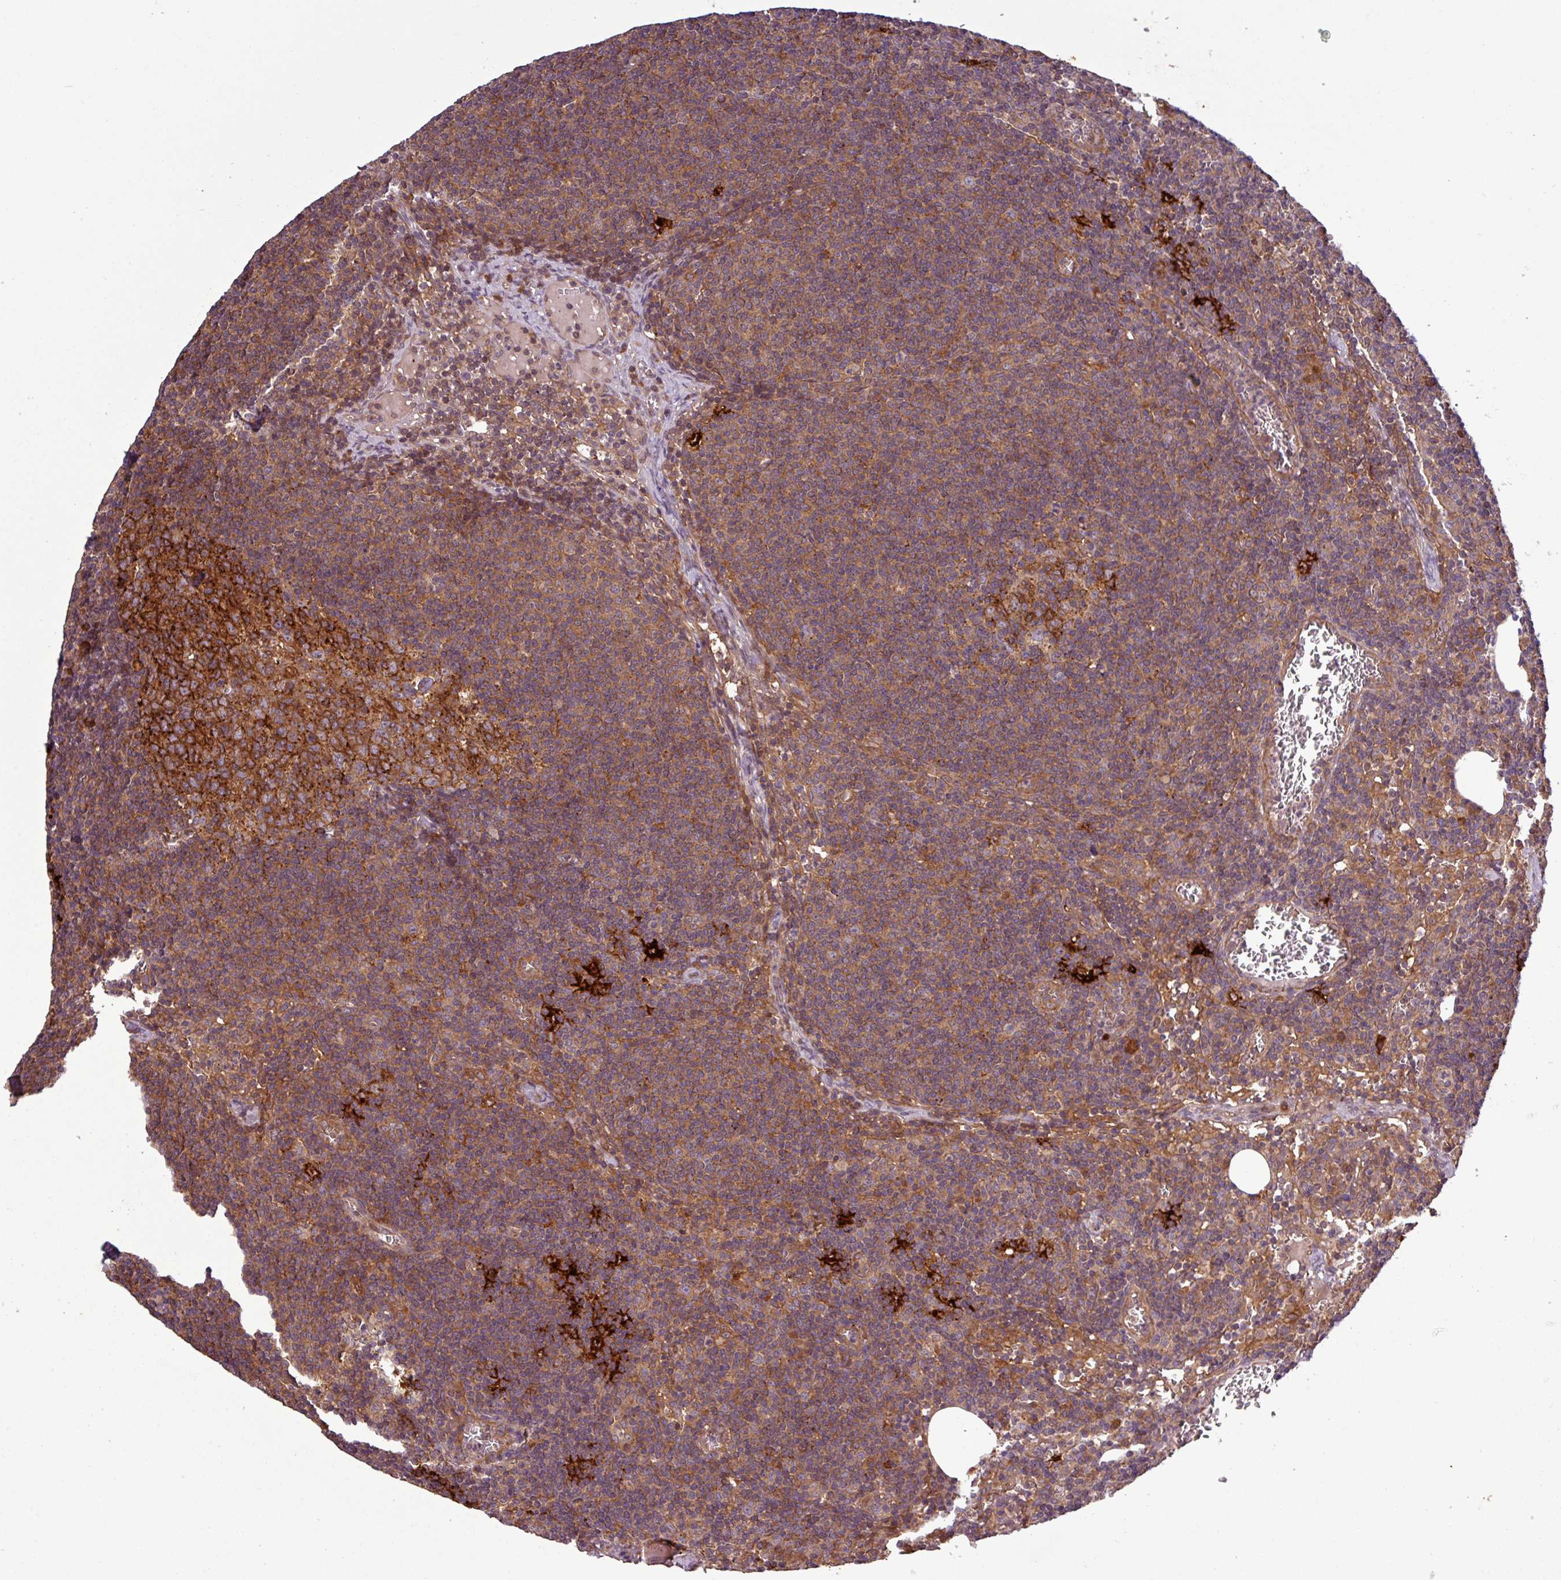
{"staining": {"intensity": "strong", "quantity": ">75%", "location": "cytoplasmic/membranous"}, "tissue": "lymph node", "cell_type": "Germinal center cells", "image_type": "normal", "snomed": [{"axis": "morphology", "description": "Normal tissue, NOS"}, {"axis": "topography", "description": "Lymph node"}], "caption": "This photomicrograph exhibits immunohistochemistry staining of benign human lymph node, with high strong cytoplasmic/membranous positivity in approximately >75% of germinal center cells.", "gene": "SIRPB2", "patient": {"sex": "female", "age": 27}}